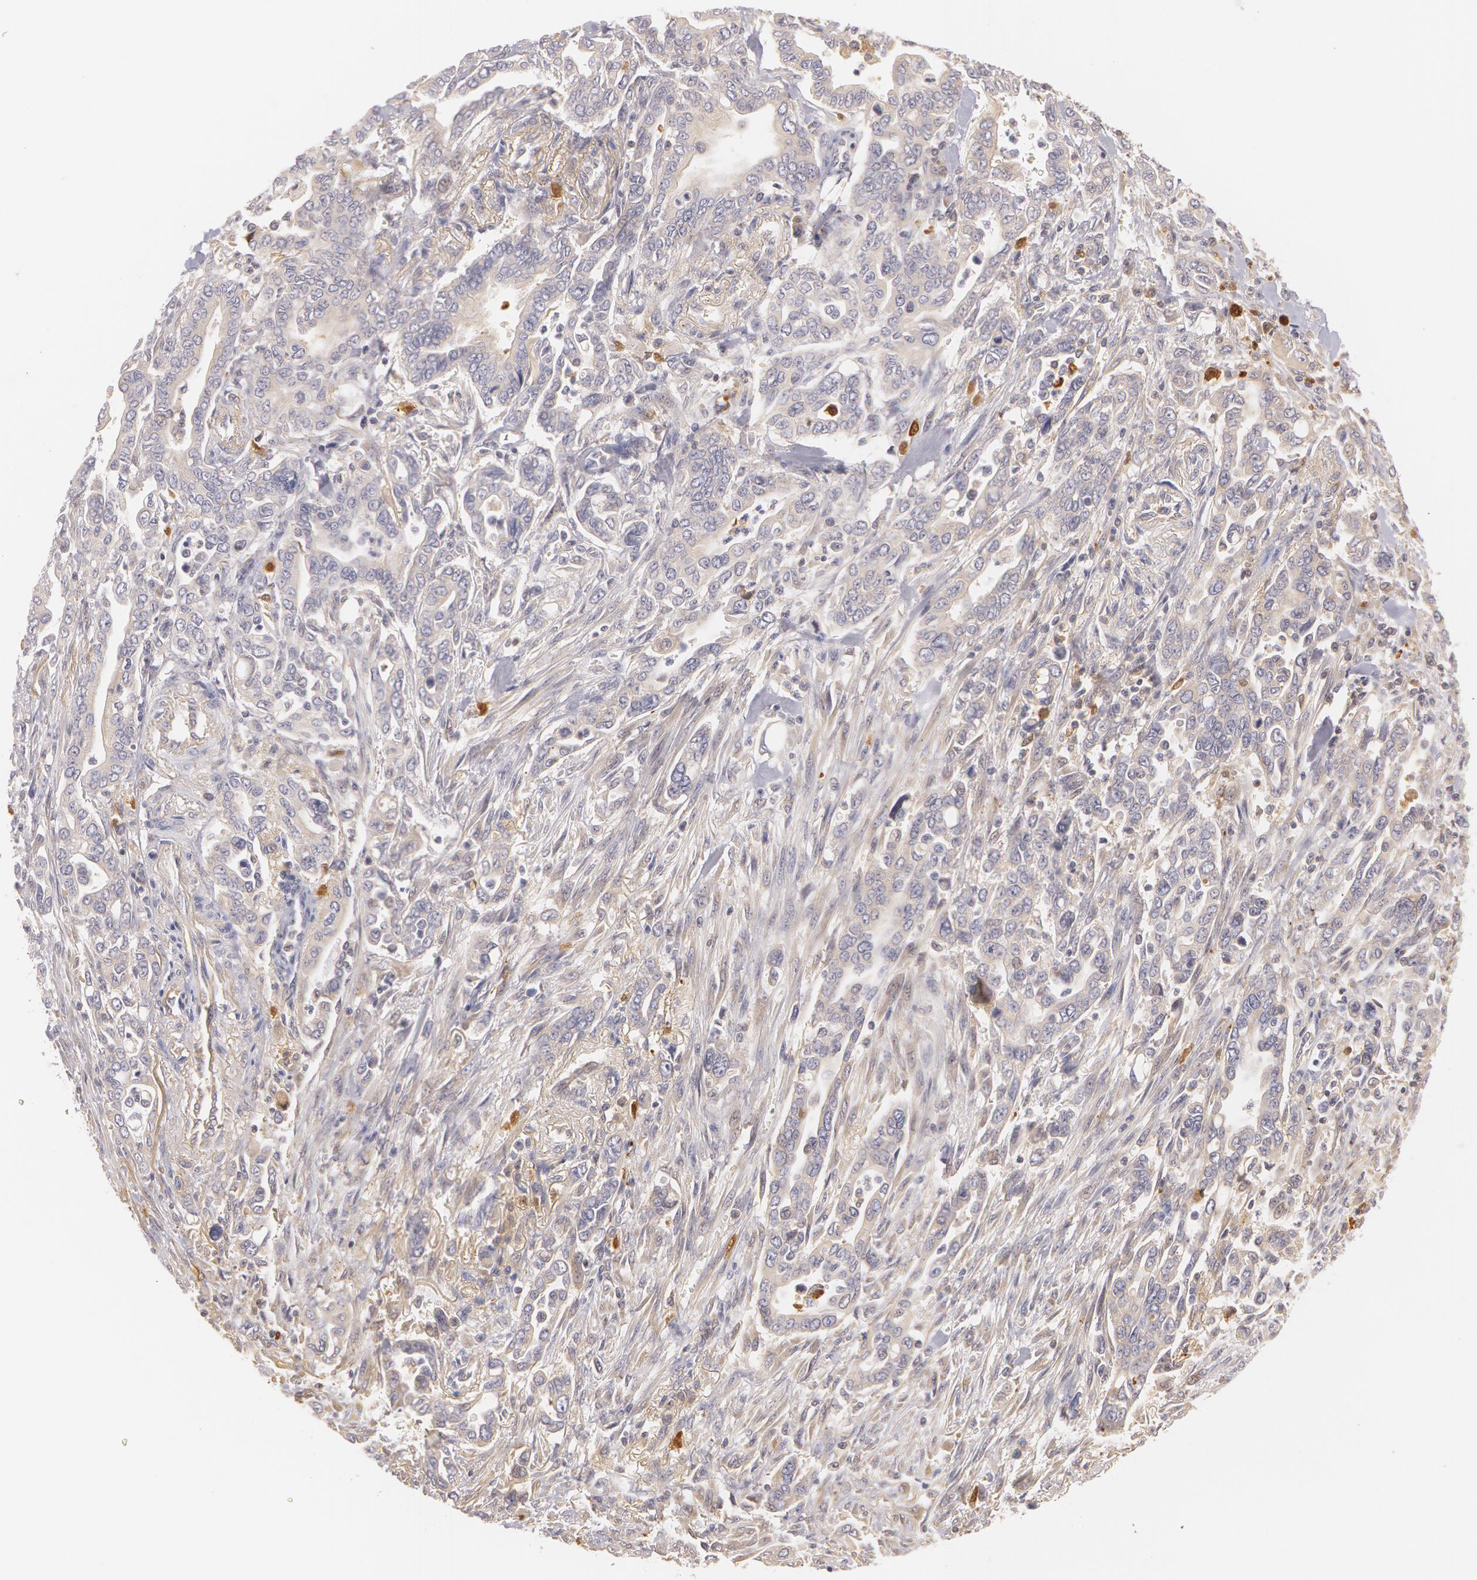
{"staining": {"intensity": "negative", "quantity": "none", "location": "none"}, "tissue": "pancreatic cancer", "cell_type": "Tumor cells", "image_type": "cancer", "snomed": [{"axis": "morphology", "description": "Adenocarcinoma, NOS"}, {"axis": "topography", "description": "Pancreas"}], "caption": "Tumor cells show no significant staining in pancreatic cancer (adenocarcinoma).", "gene": "LBP", "patient": {"sex": "female", "age": 57}}